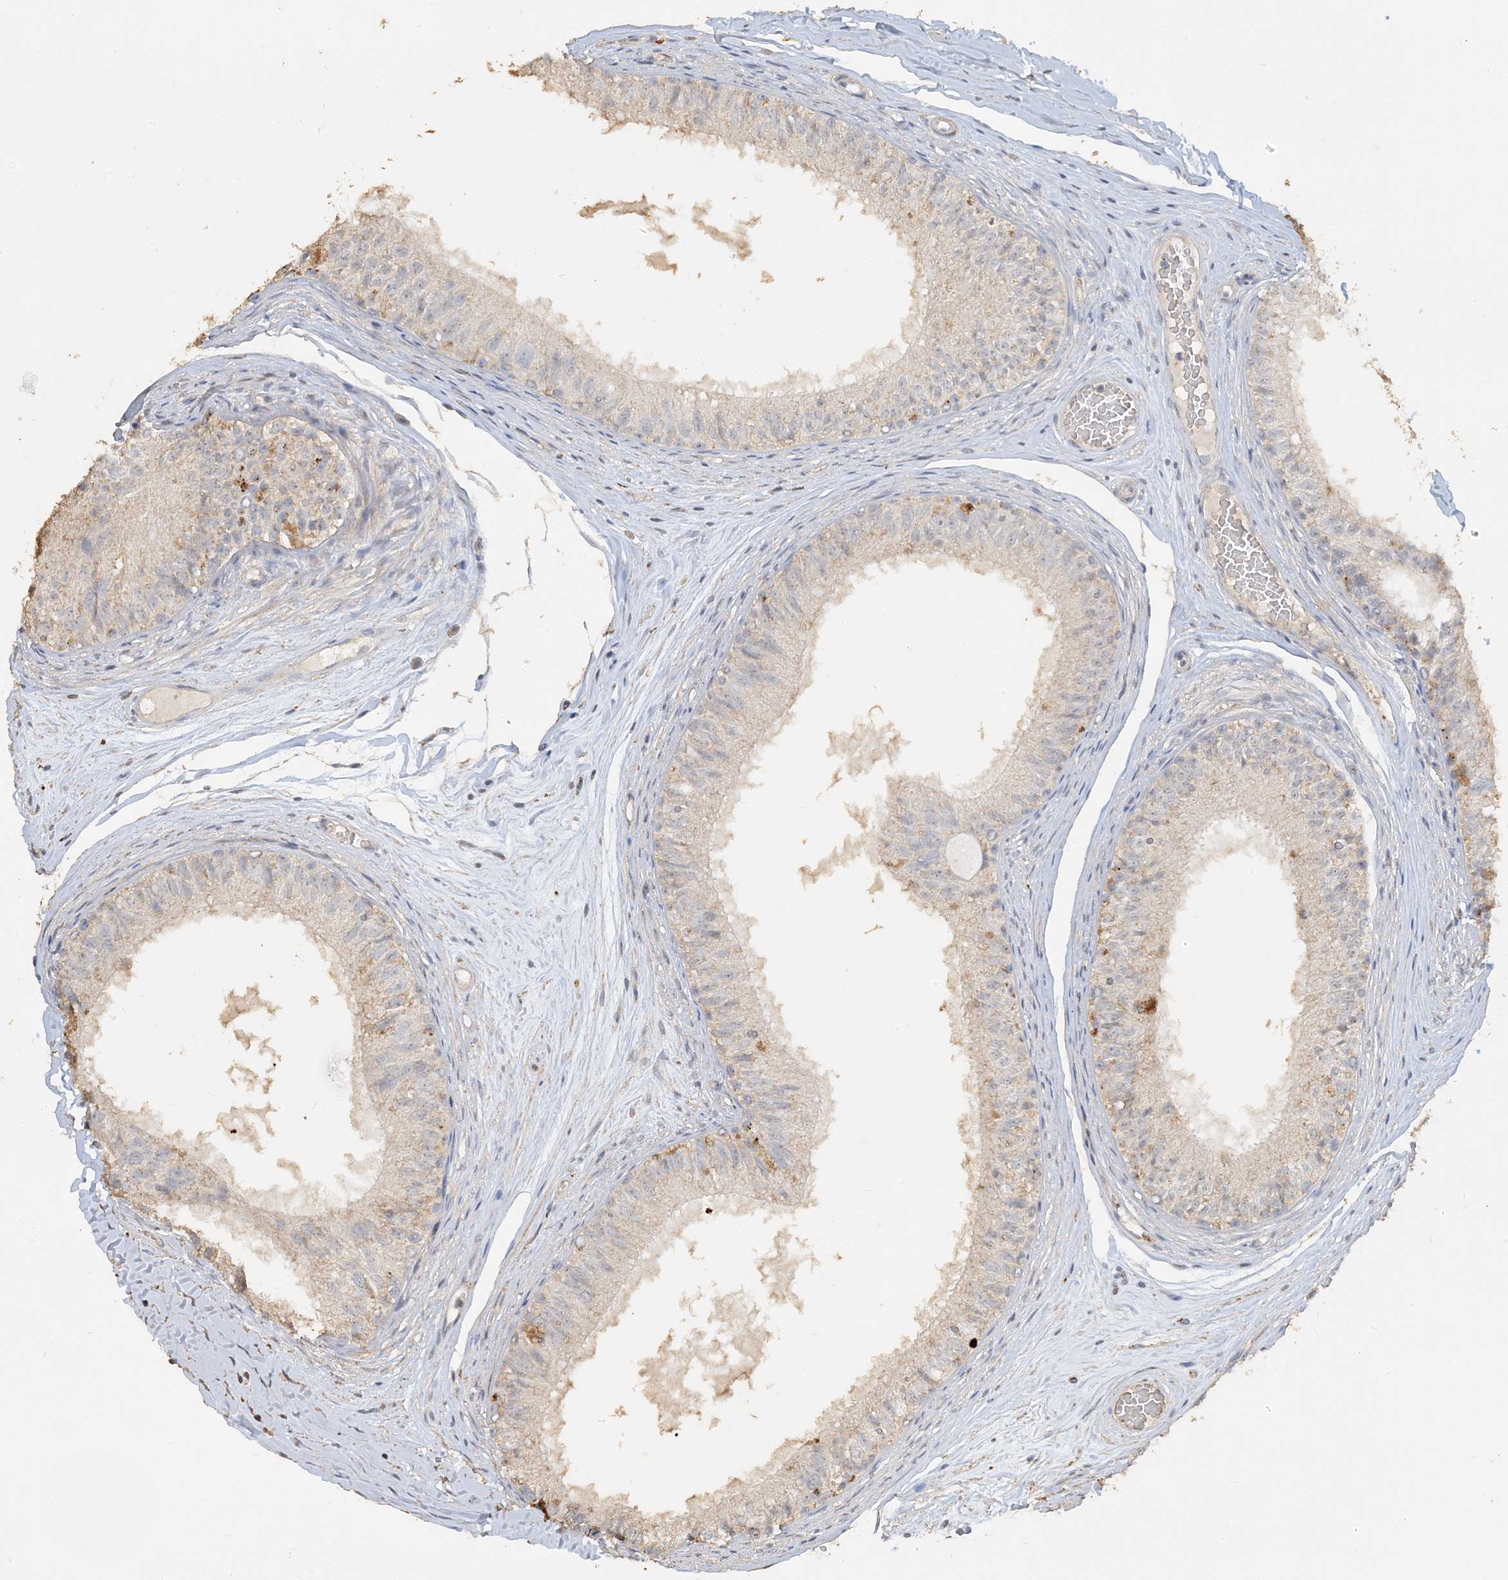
{"staining": {"intensity": "weak", "quantity": "<25%", "location": "cytoplasmic/membranous"}, "tissue": "epididymis", "cell_type": "Glandular cells", "image_type": "normal", "snomed": [{"axis": "morphology", "description": "Normal tissue, NOS"}, {"axis": "morphology", "description": "Seminoma in situ"}, {"axis": "topography", "description": "Testis"}, {"axis": "topography", "description": "Epididymis"}], "caption": "This is a image of immunohistochemistry (IHC) staining of benign epididymis, which shows no positivity in glandular cells.", "gene": "SFMBT2", "patient": {"sex": "male", "age": 28}}